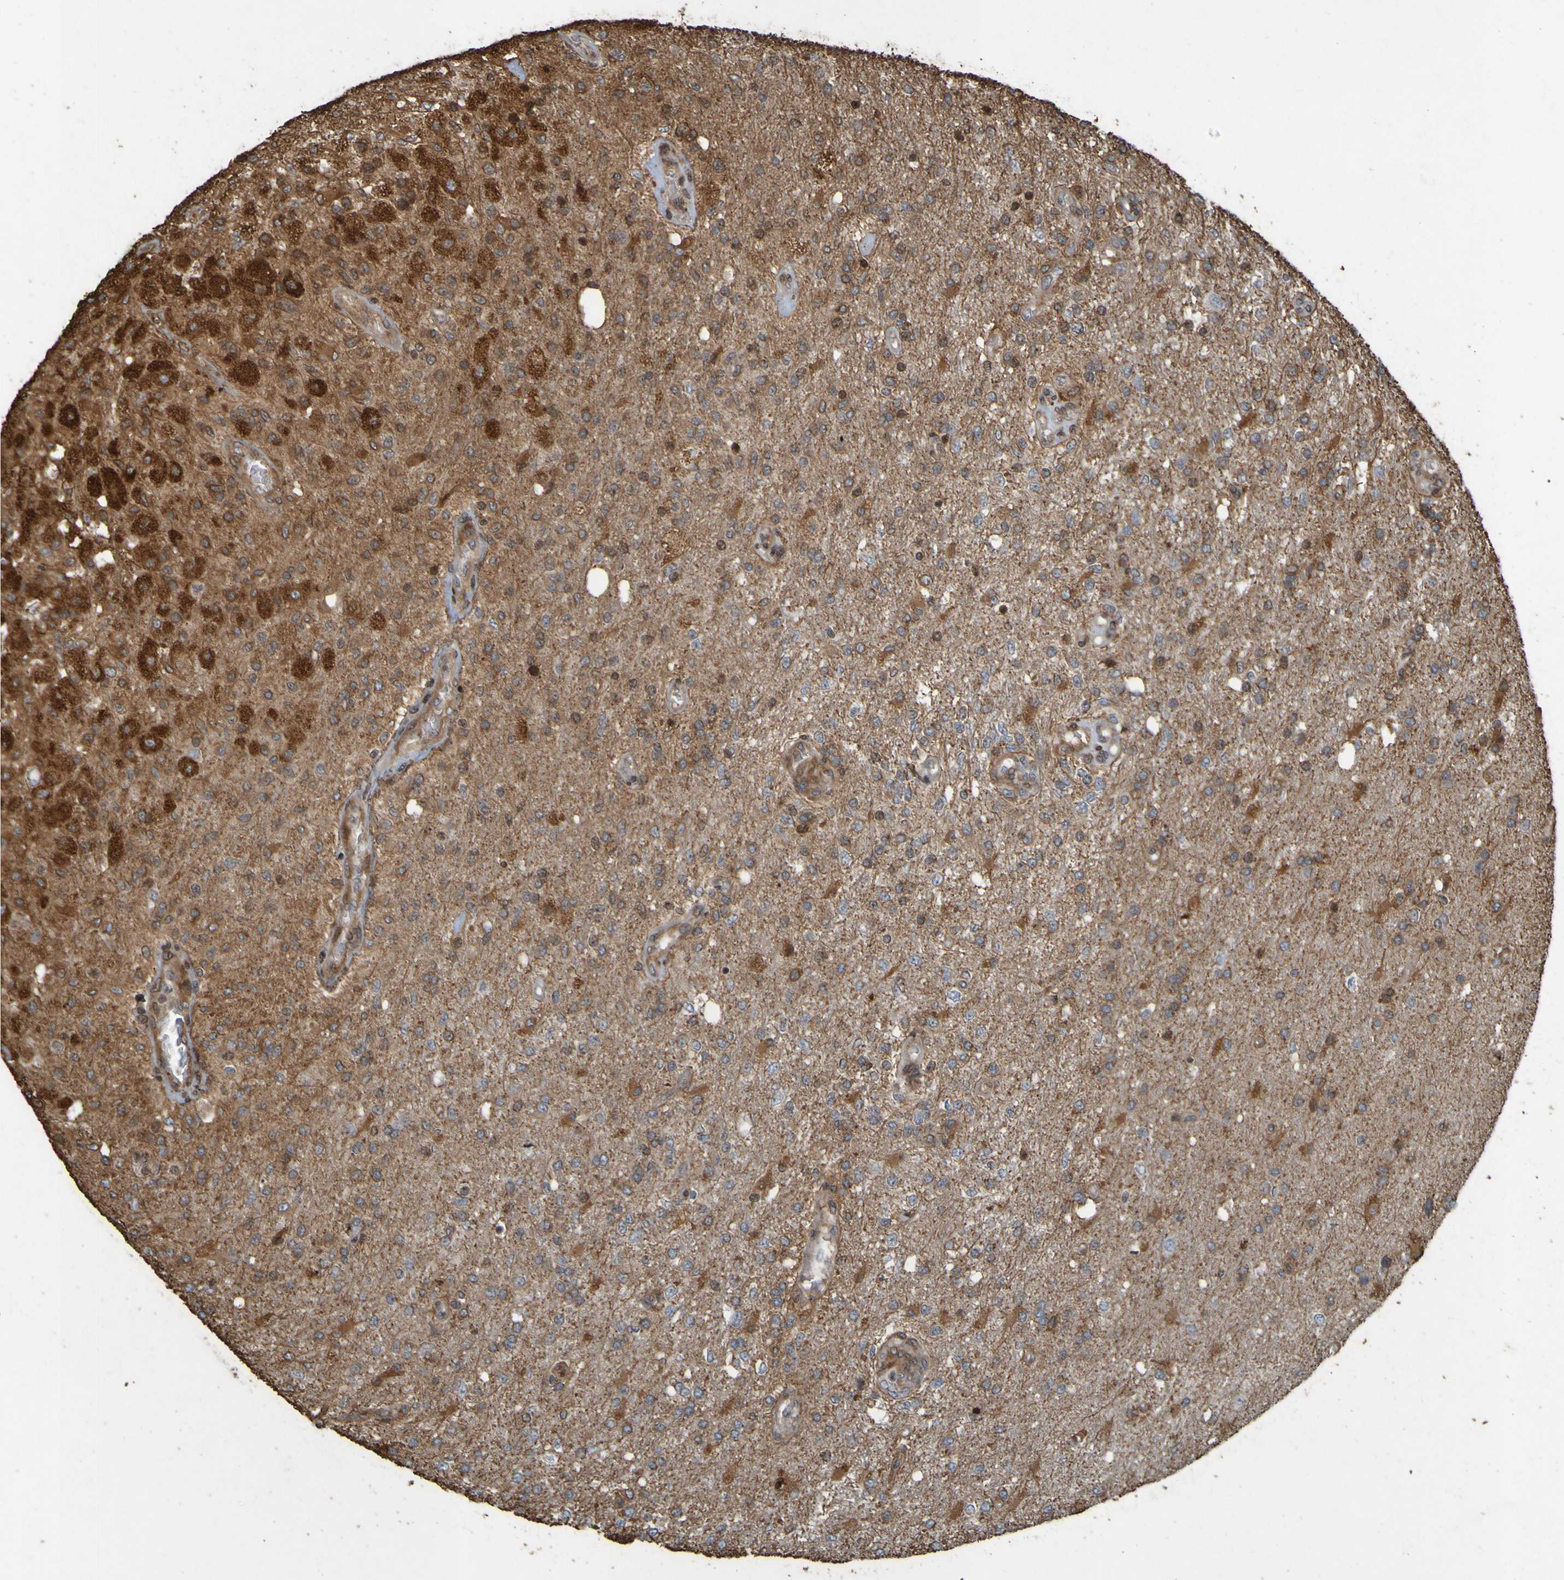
{"staining": {"intensity": "moderate", "quantity": "25%-75%", "location": "cytoplasmic/membranous"}, "tissue": "glioma", "cell_type": "Tumor cells", "image_type": "cancer", "snomed": [{"axis": "morphology", "description": "Normal tissue, NOS"}, {"axis": "morphology", "description": "Glioma, malignant, High grade"}, {"axis": "topography", "description": "Cerebral cortex"}], "caption": "Glioma tissue reveals moderate cytoplasmic/membranous expression in about 25%-75% of tumor cells", "gene": "GUCY1A1", "patient": {"sex": "male", "age": 77}}